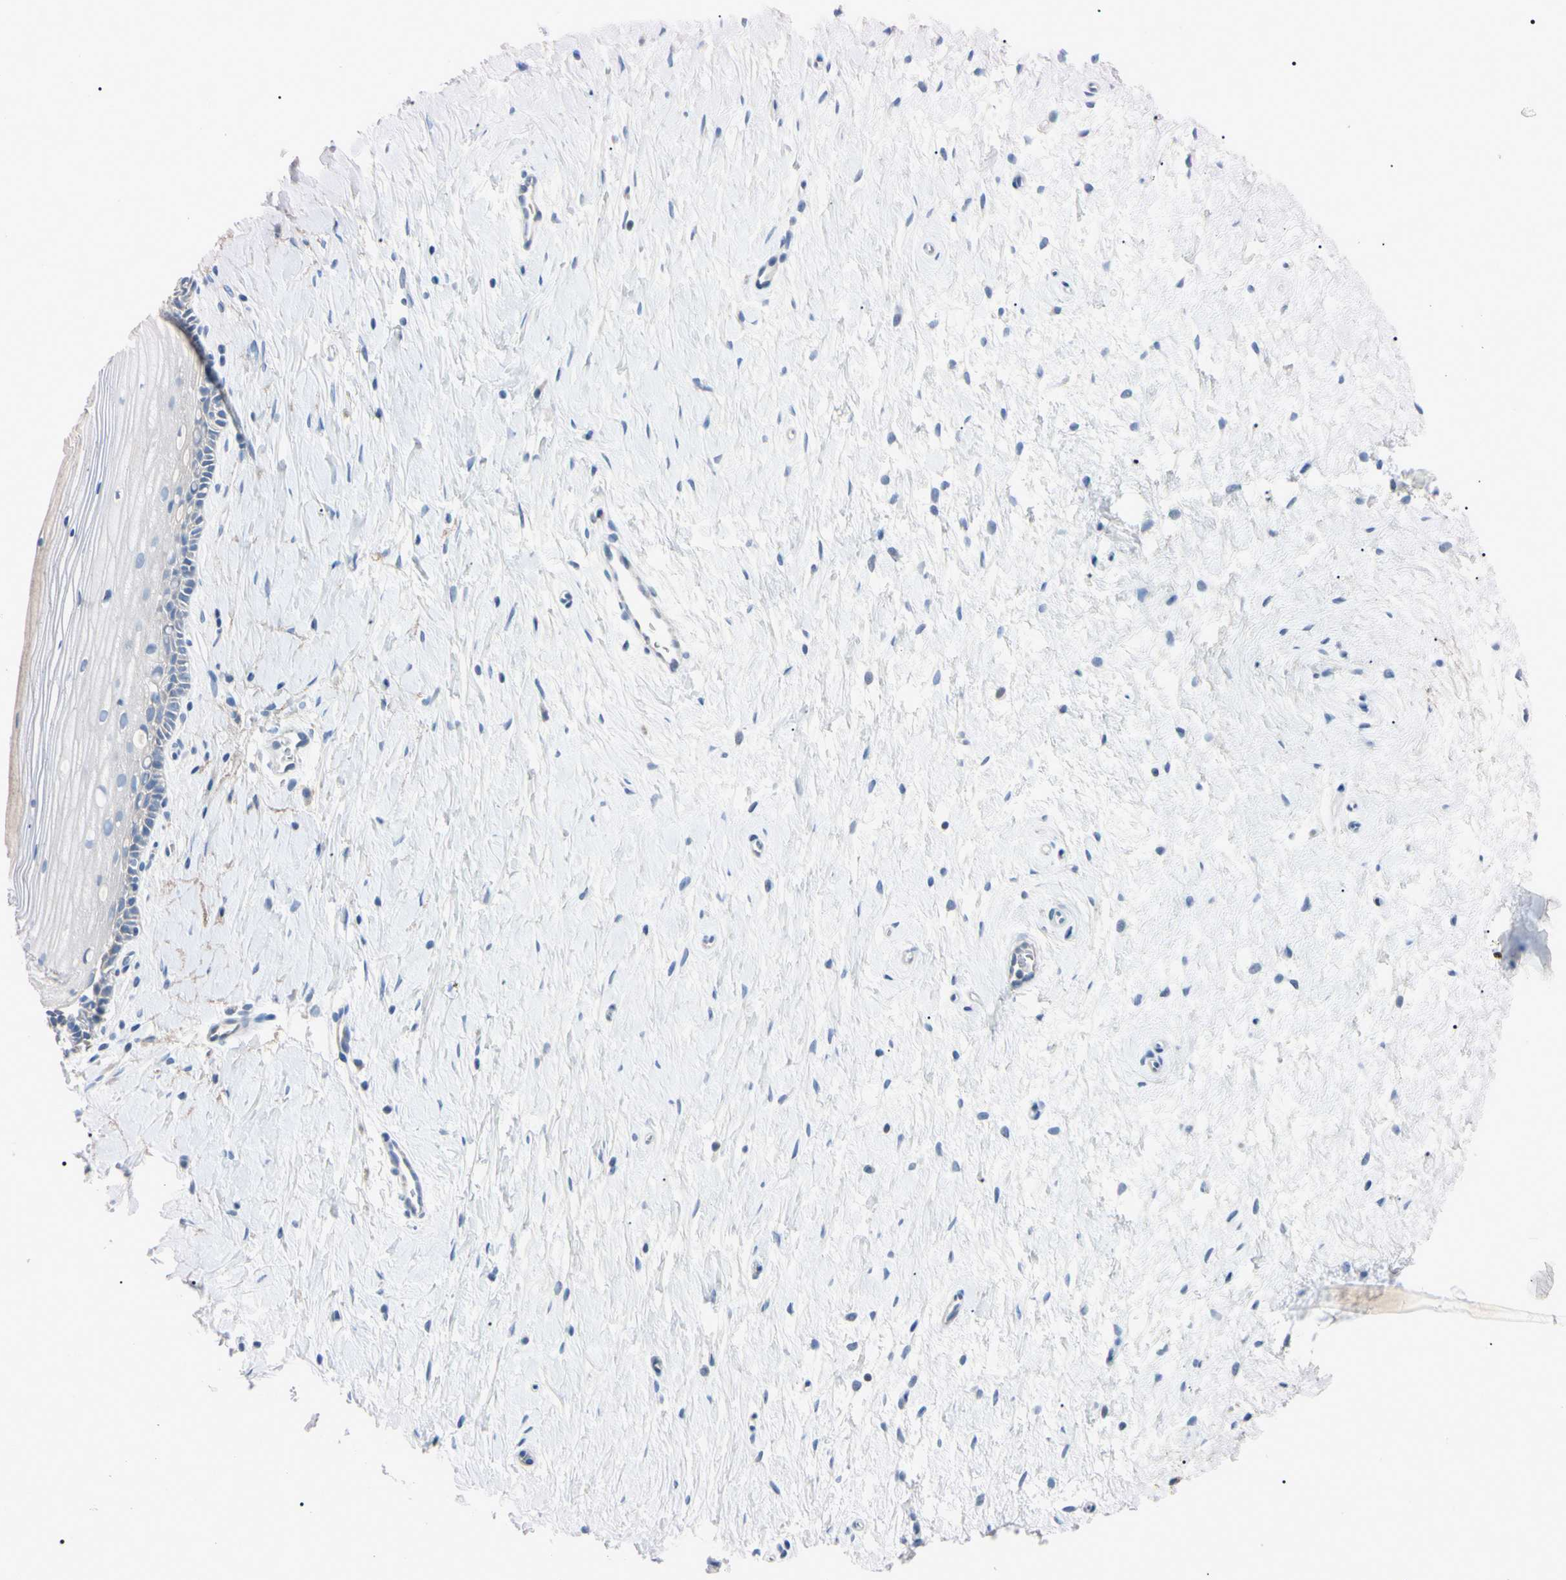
{"staining": {"intensity": "negative", "quantity": "none", "location": "none"}, "tissue": "cervix", "cell_type": "Glandular cells", "image_type": "normal", "snomed": [{"axis": "morphology", "description": "Normal tissue, NOS"}, {"axis": "topography", "description": "Cervix"}], "caption": "Glandular cells are negative for protein expression in normal human cervix.", "gene": "ELN", "patient": {"sex": "female", "age": 39}}